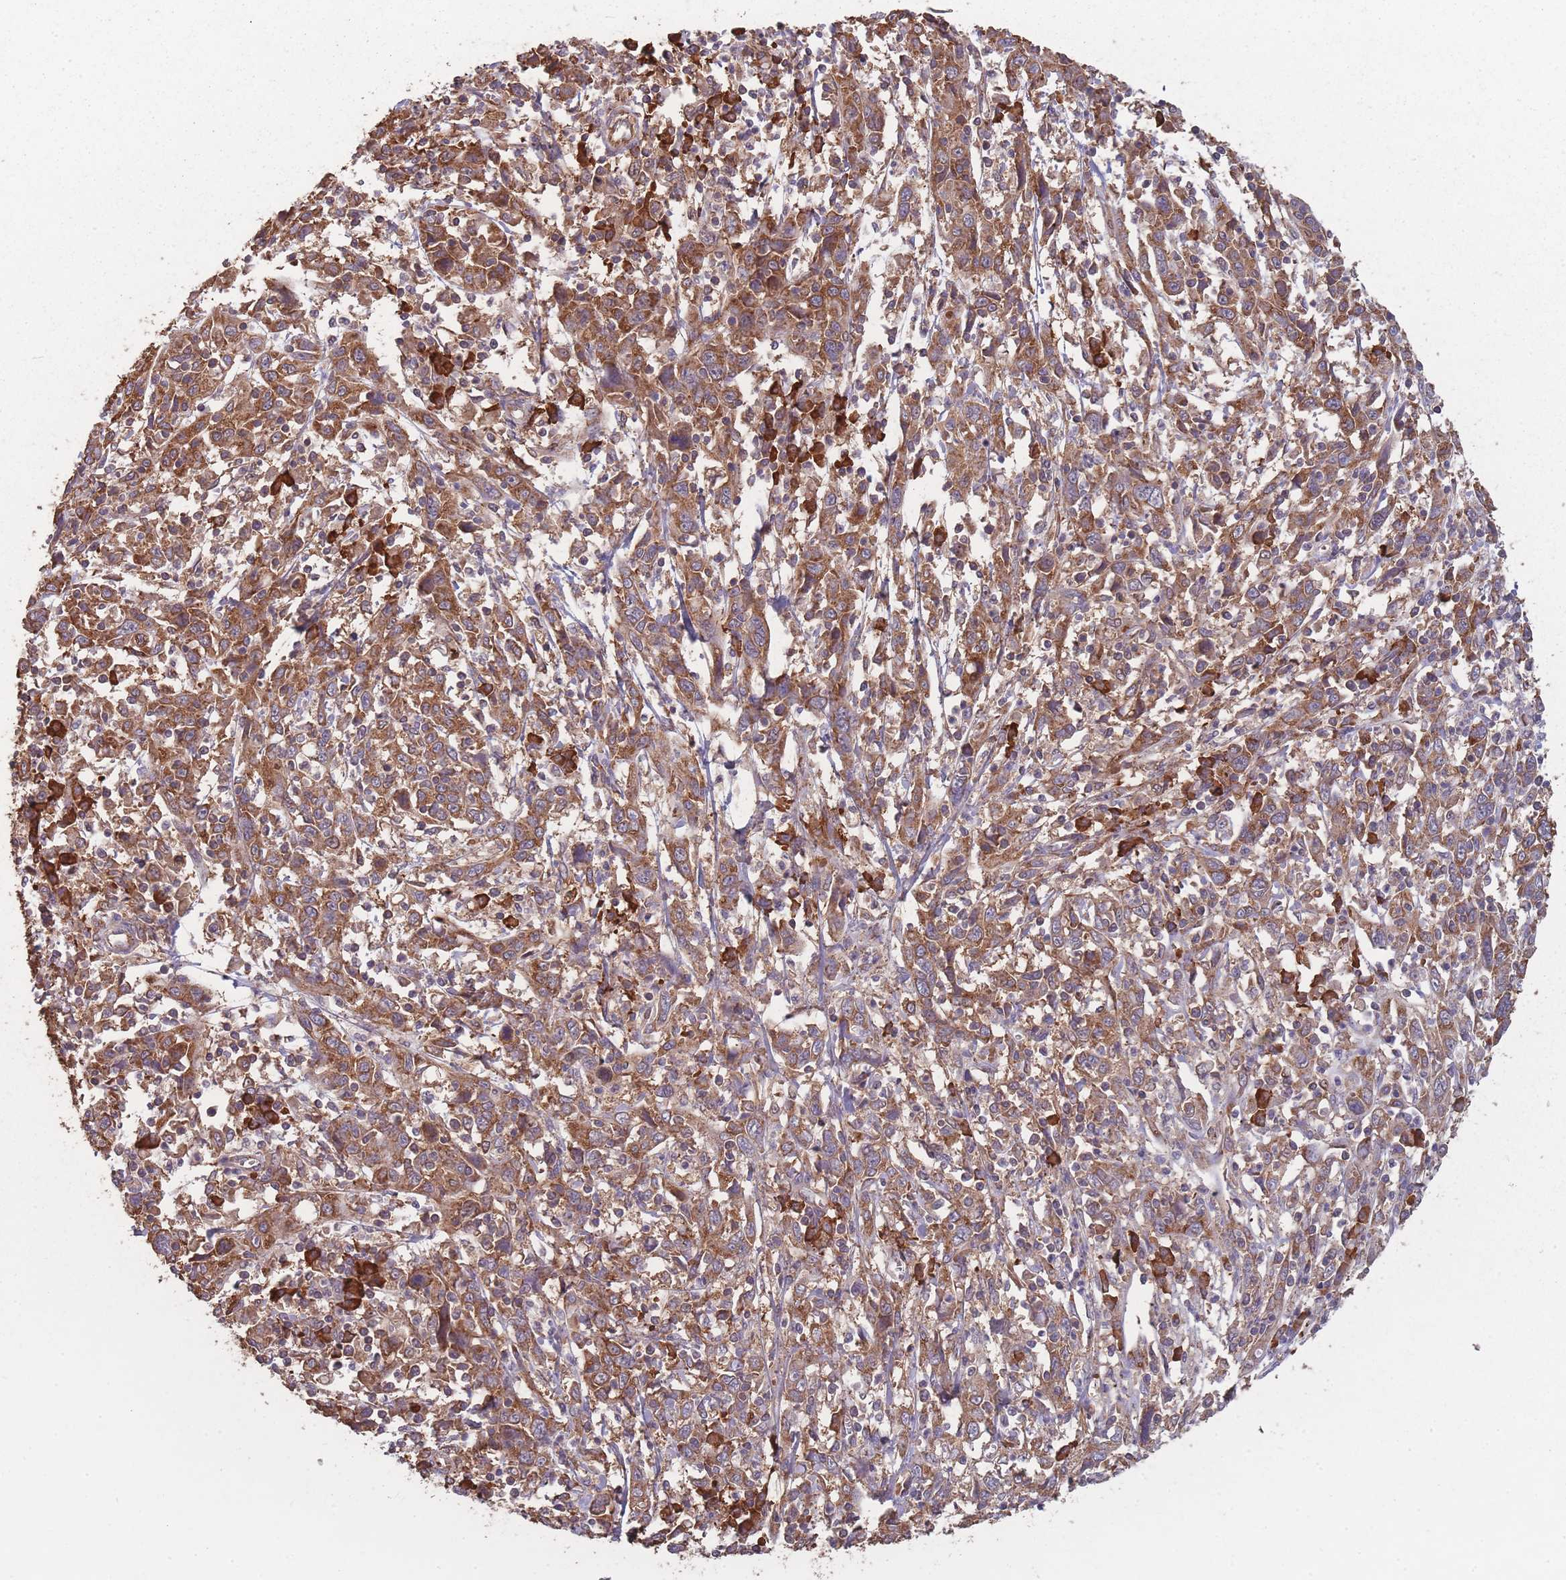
{"staining": {"intensity": "moderate", "quantity": ">75%", "location": "cytoplasmic/membranous"}, "tissue": "cervical cancer", "cell_type": "Tumor cells", "image_type": "cancer", "snomed": [{"axis": "morphology", "description": "Squamous cell carcinoma, NOS"}, {"axis": "topography", "description": "Cervix"}], "caption": "Immunohistochemistry (IHC) (DAB (3,3'-diaminobenzidine)) staining of cervical squamous cell carcinoma exhibits moderate cytoplasmic/membranous protein staining in approximately >75% of tumor cells.", "gene": "SANBR", "patient": {"sex": "female", "age": 46}}